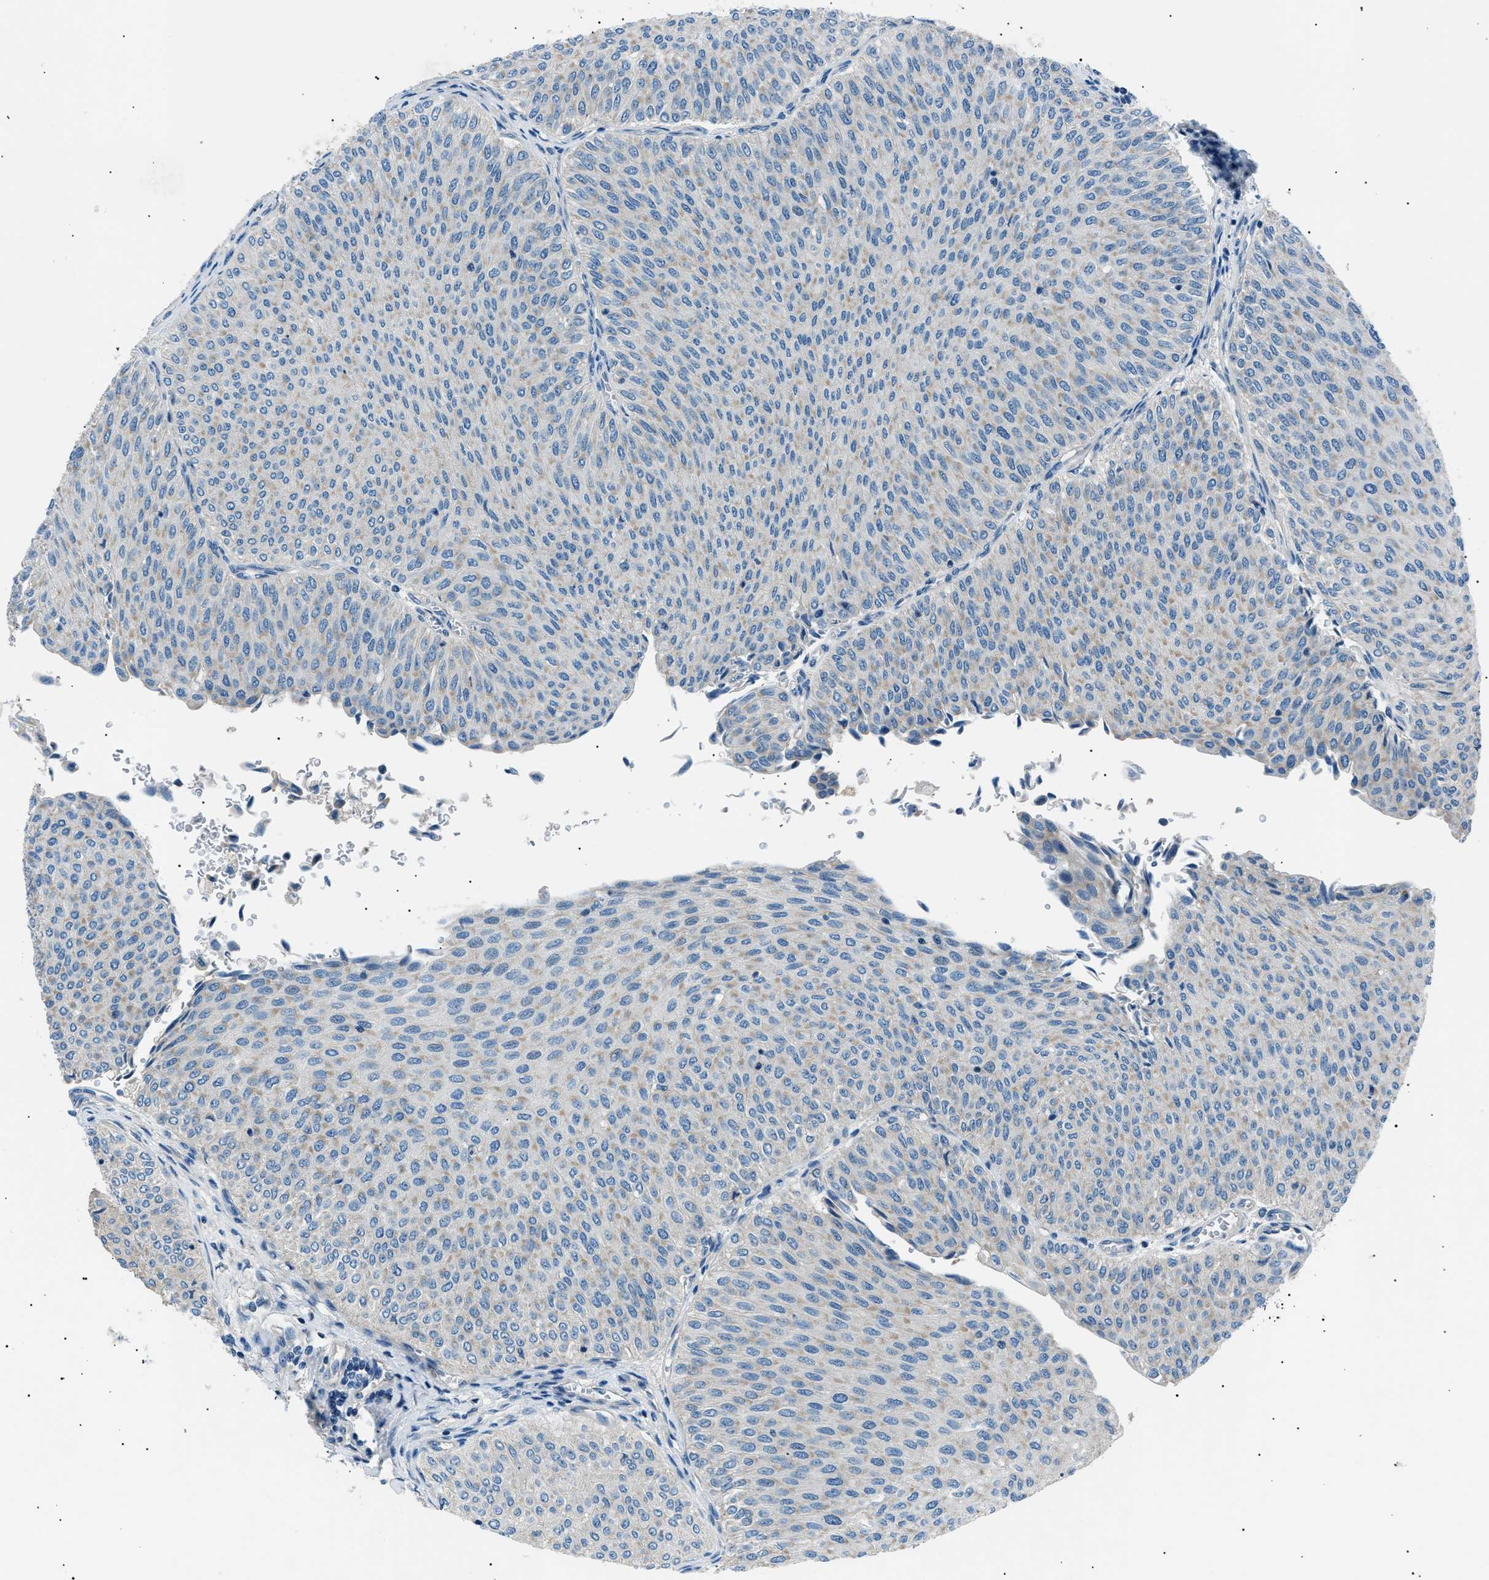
{"staining": {"intensity": "weak", "quantity": "<25%", "location": "cytoplasmic/membranous"}, "tissue": "urothelial cancer", "cell_type": "Tumor cells", "image_type": "cancer", "snomed": [{"axis": "morphology", "description": "Urothelial carcinoma, Low grade"}, {"axis": "topography", "description": "Urinary bladder"}], "caption": "Immunohistochemistry (IHC) of human urothelial carcinoma (low-grade) shows no staining in tumor cells.", "gene": "LRRC37B", "patient": {"sex": "male", "age": 78}}